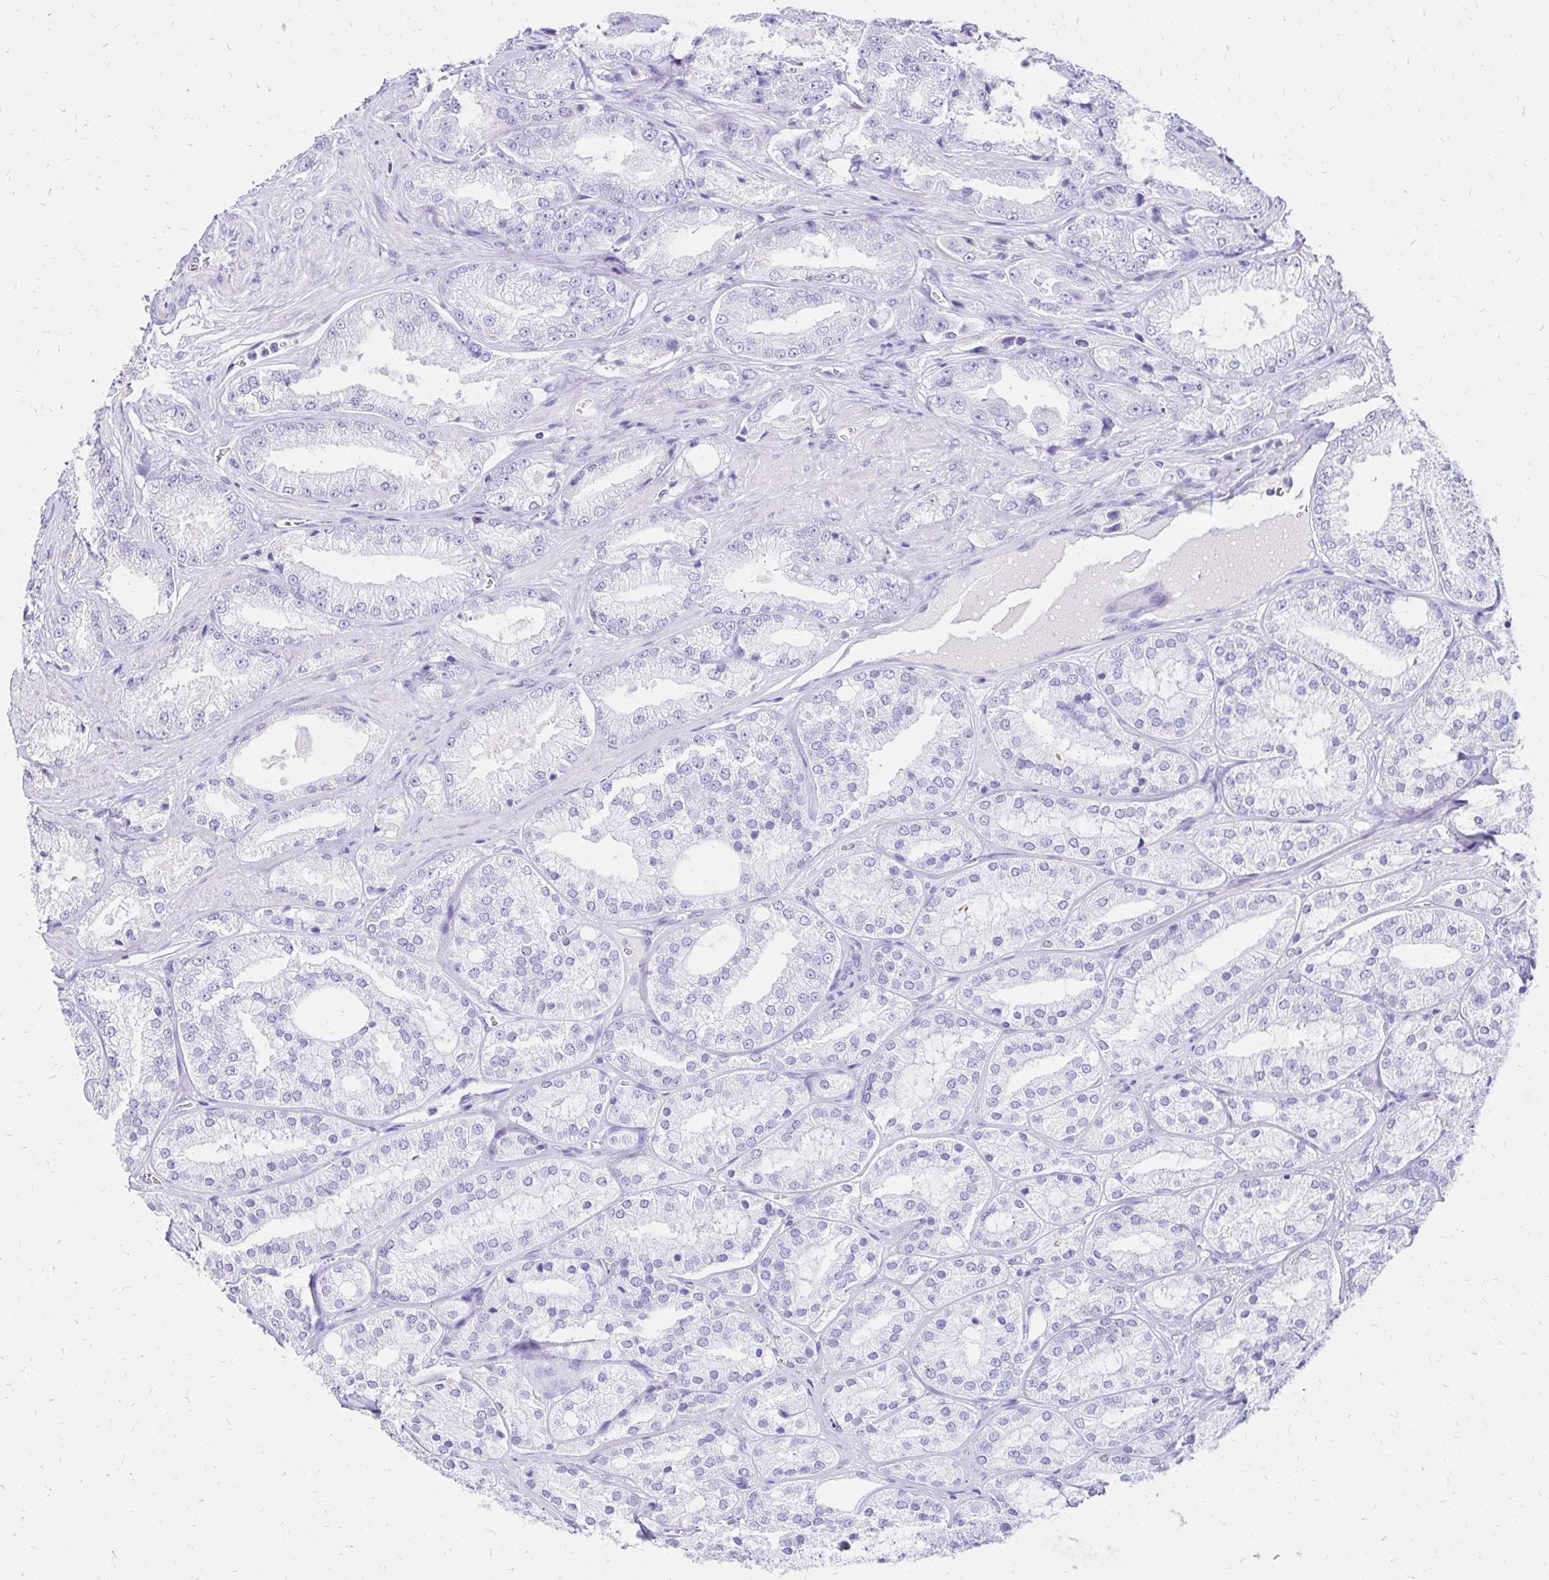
{"staining": {"intensity": "negative", "quantity": "none", "location": "none"}, "tissue": "prostate cancer", "cell_type": "Tumor cells", "image_type": "cancer", "snomed": [{"axis": "morphology", "description": "Adenocarcinoma, High grade"}, {"axis": "topography", "description": "Prostate"}], "caption": "Prostate cancer (adenocarcinoma (high-grade)) stained for a protein using immunohistochemistry exhibits no expression tumor cells.", "gene": "S100G", "patient": {"sex": "male", "age": 68}}